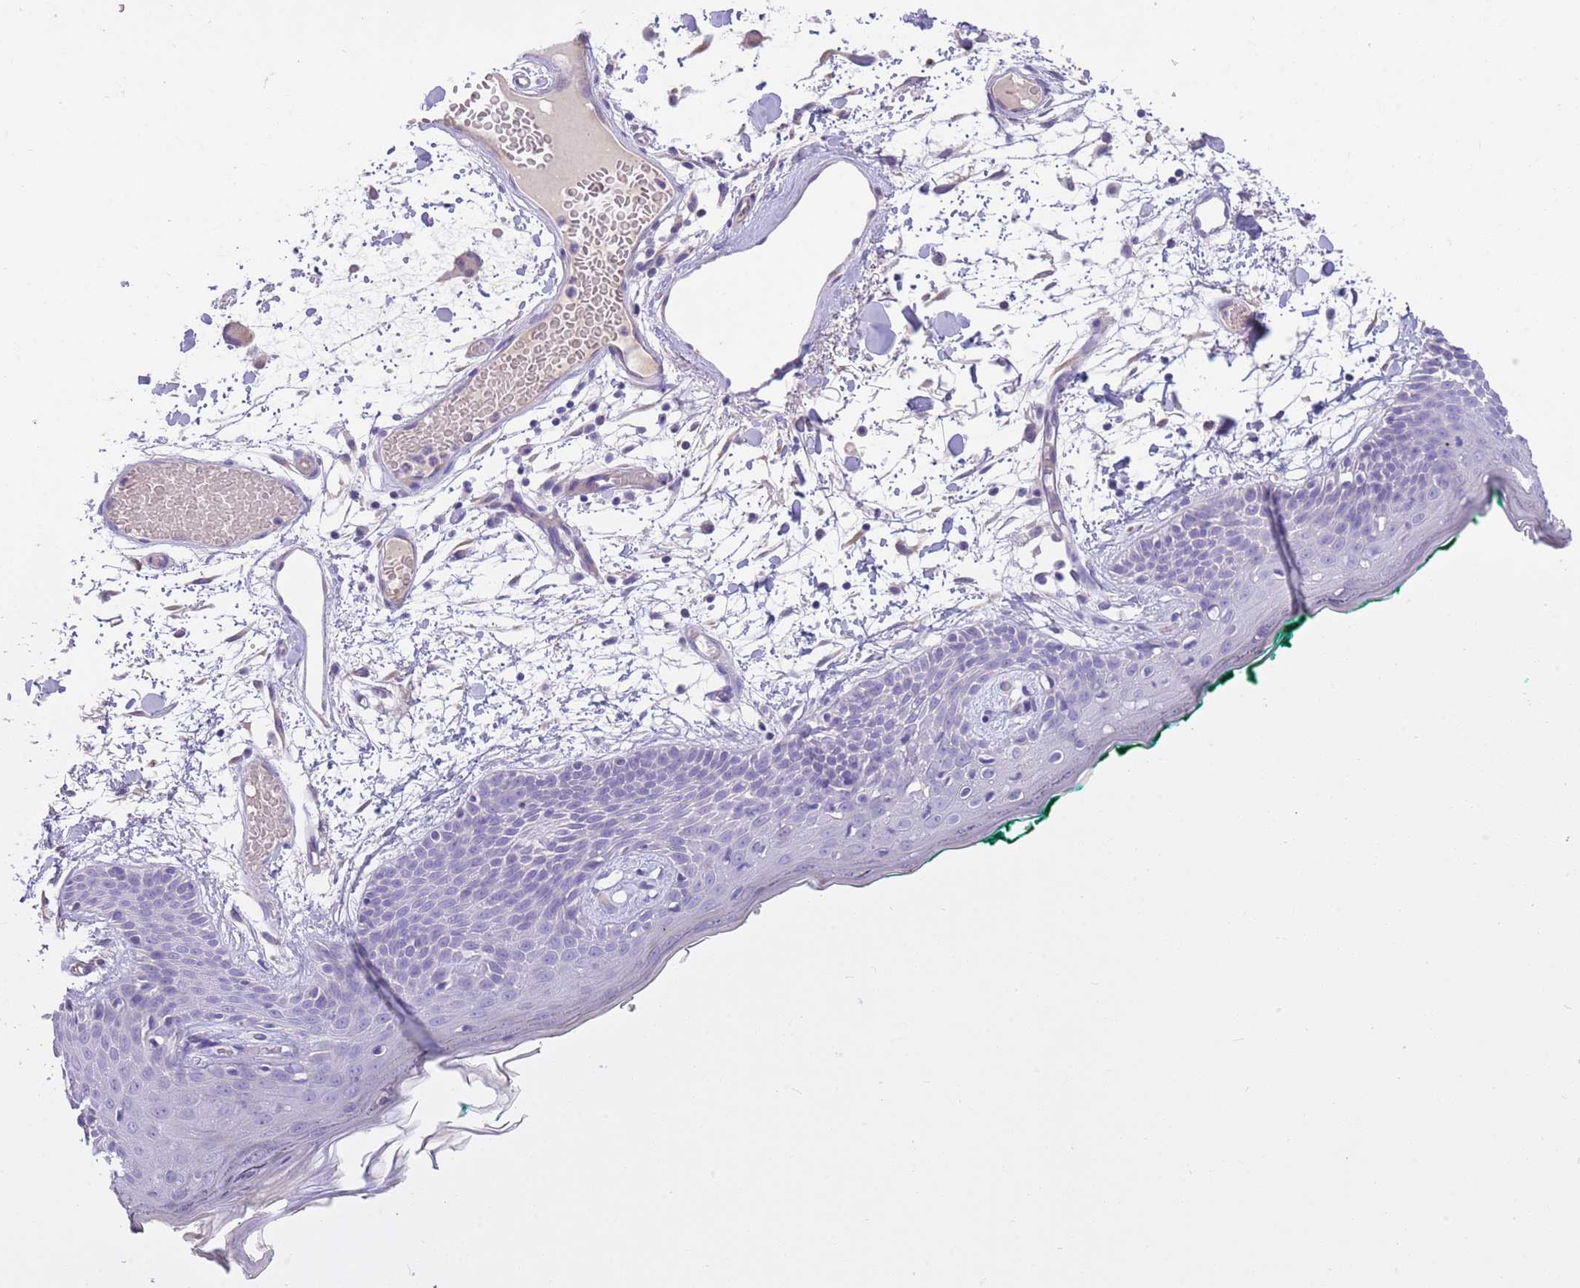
{"staining": {"intensity": "negative", "quantity": "none", "location": "none"}, "tissue": "skin", "cell_type": "Fibroblasts", "image_type": "normal", "snomed": [{"axis": "morphology", "description": "Normal tissue, NOS"}, {"axis": "topography", "description": "Skin"}], "caption": "Immunohistochemical staining of unremarkable skin exhibits no significant positivity in fibroblasts.", "gene": "SFTPA1", "patient": {"sex": "male", "age": 79}}